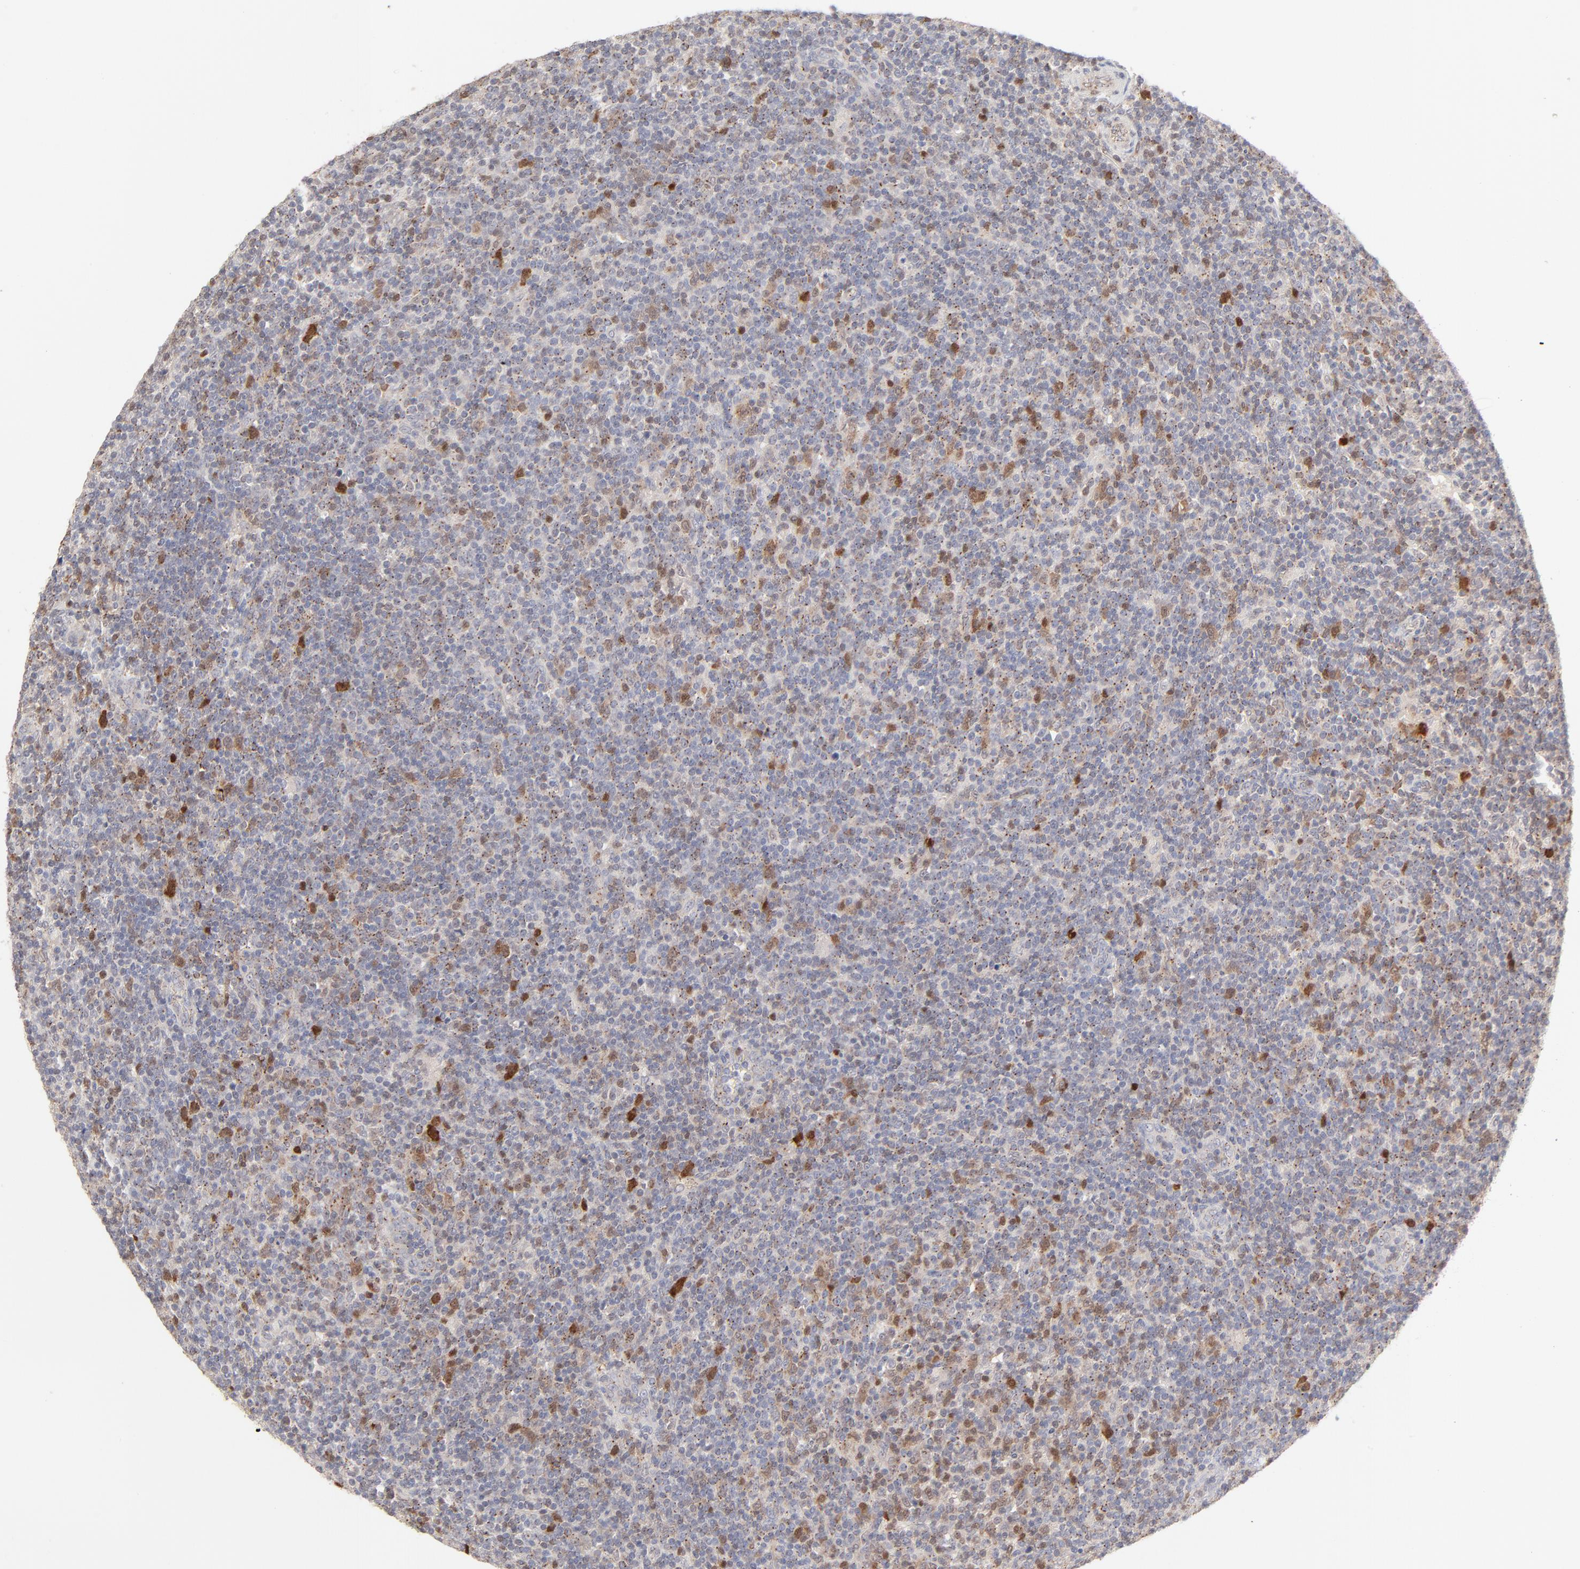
{"staining": {"intensity": "moderate", "quantity": "<25%", "location": "cytoplasmic/membranous,nuclear"}, "tissue": "lymphoma", "cell_type": "Tumor cells", "image_type": "cancer", "snomed": [{"axis": "morphology", "description": "Malignant lymphoma, non-Hodgkin's type, Low grade"}, {"axis": "topography", "description": "Lymph node"}], "caption": "Immunohistochemical staining of human malignant lymphoma, non-Hodgkin's type (low-grade) demonstrates low levels of moderate cytoplasmic/membranous and nuclear staining in about <25% of tumor cells.", "gene": "CDK6", "patient": {"sex": "male", "age": 70}}